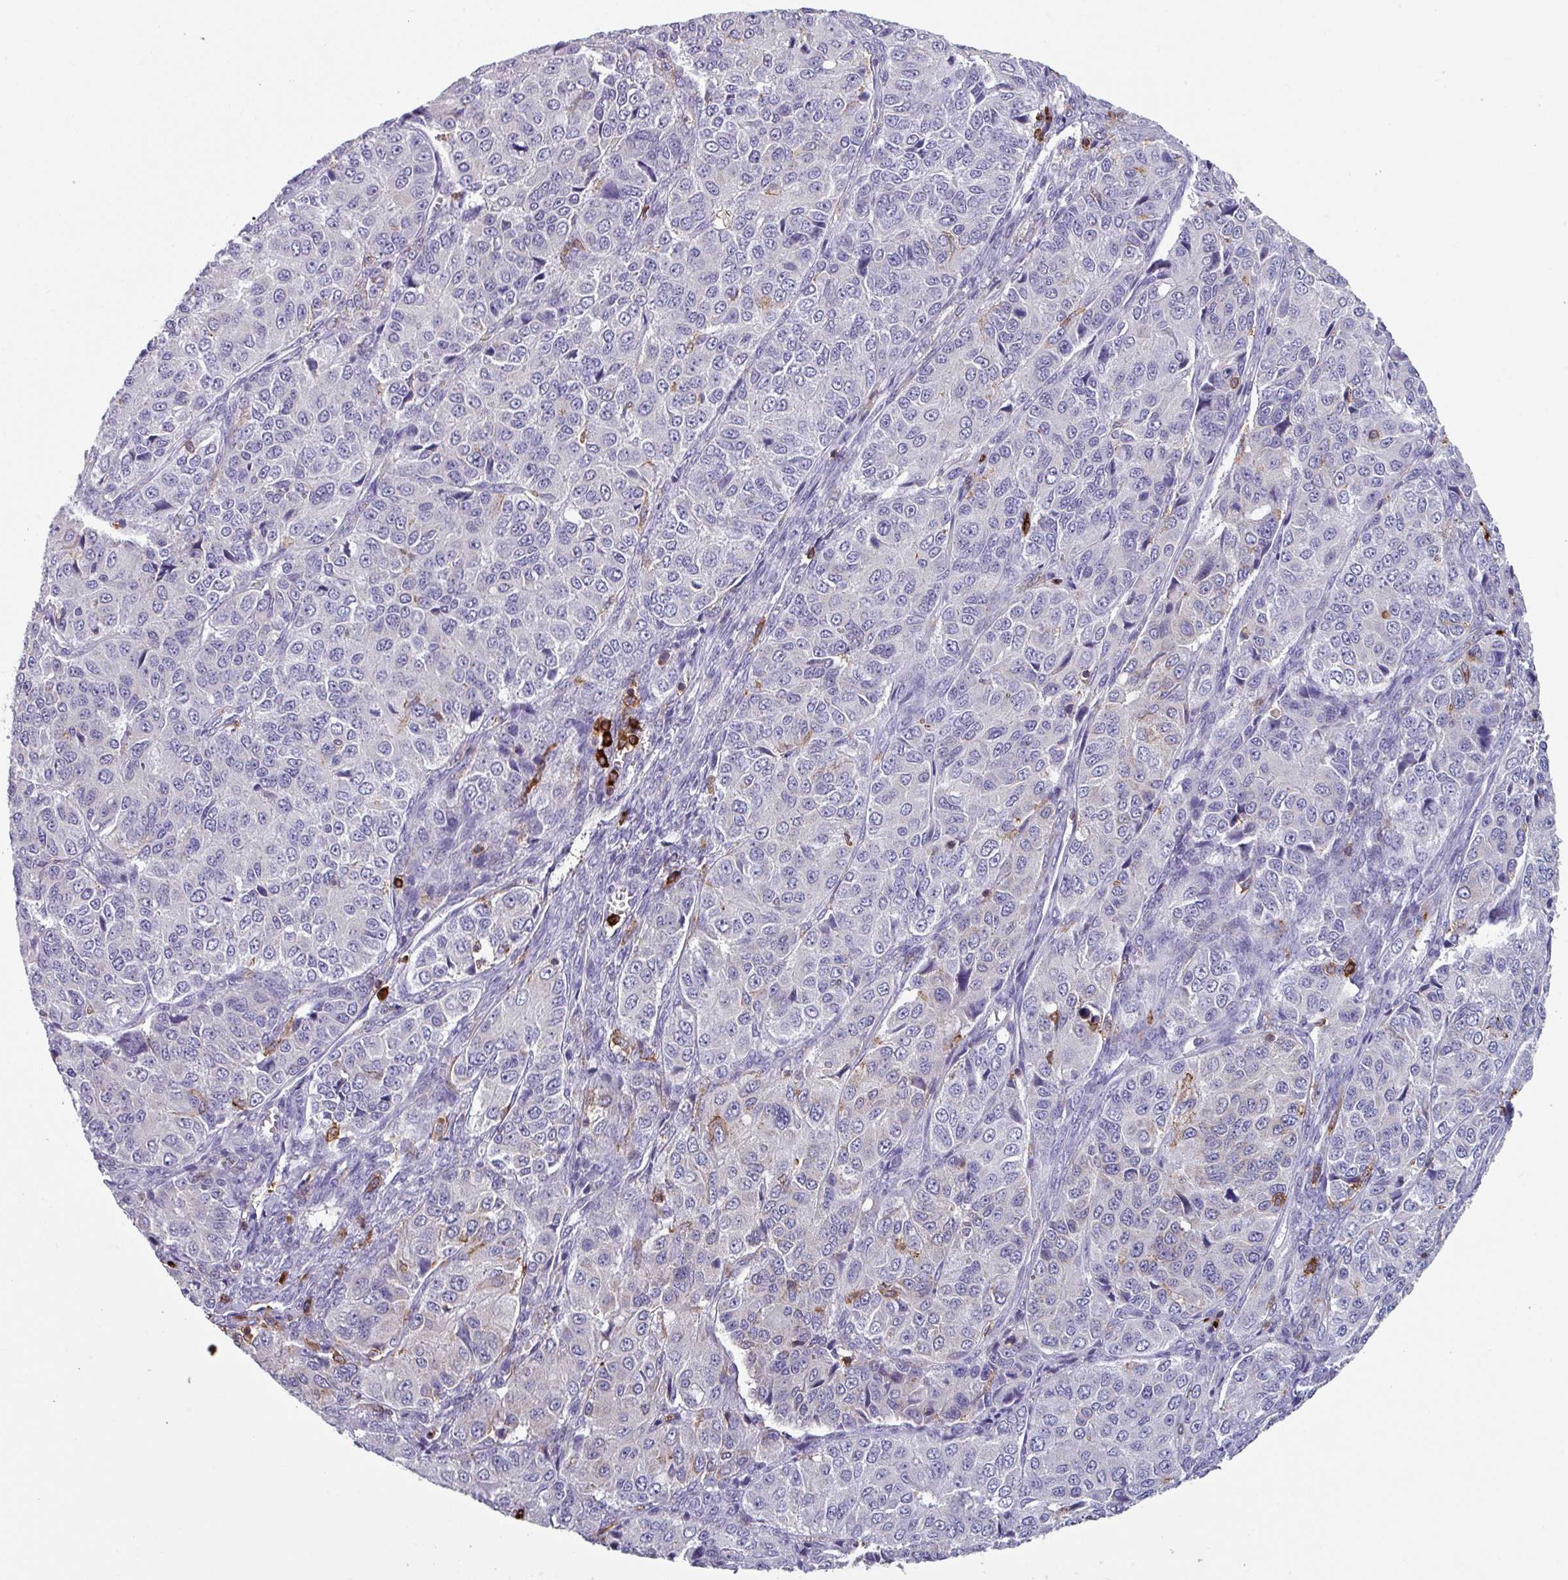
{"staining": {"intensity": "negative", "quantity": "none", "location": "none"}, "tissue": "ovarian cancer", "cell_type": "Tumor cells", "image_type": "cancer", "snomed": [{"axis": "morphology", "description": "Carcinoma, endometroid"}, {"axis": "topography", "description": "Ovary"}], "caption": "Immunohistochemistry micrograph of neoplastic tissue: human ovarian endometroid carcinoma stained with DAB (3,3'-diaminobenzidine) reveals no significant protein staining in tumor cells.", "gene": "EXOSC5", "patient": {"sex": "female", "age": 51}}